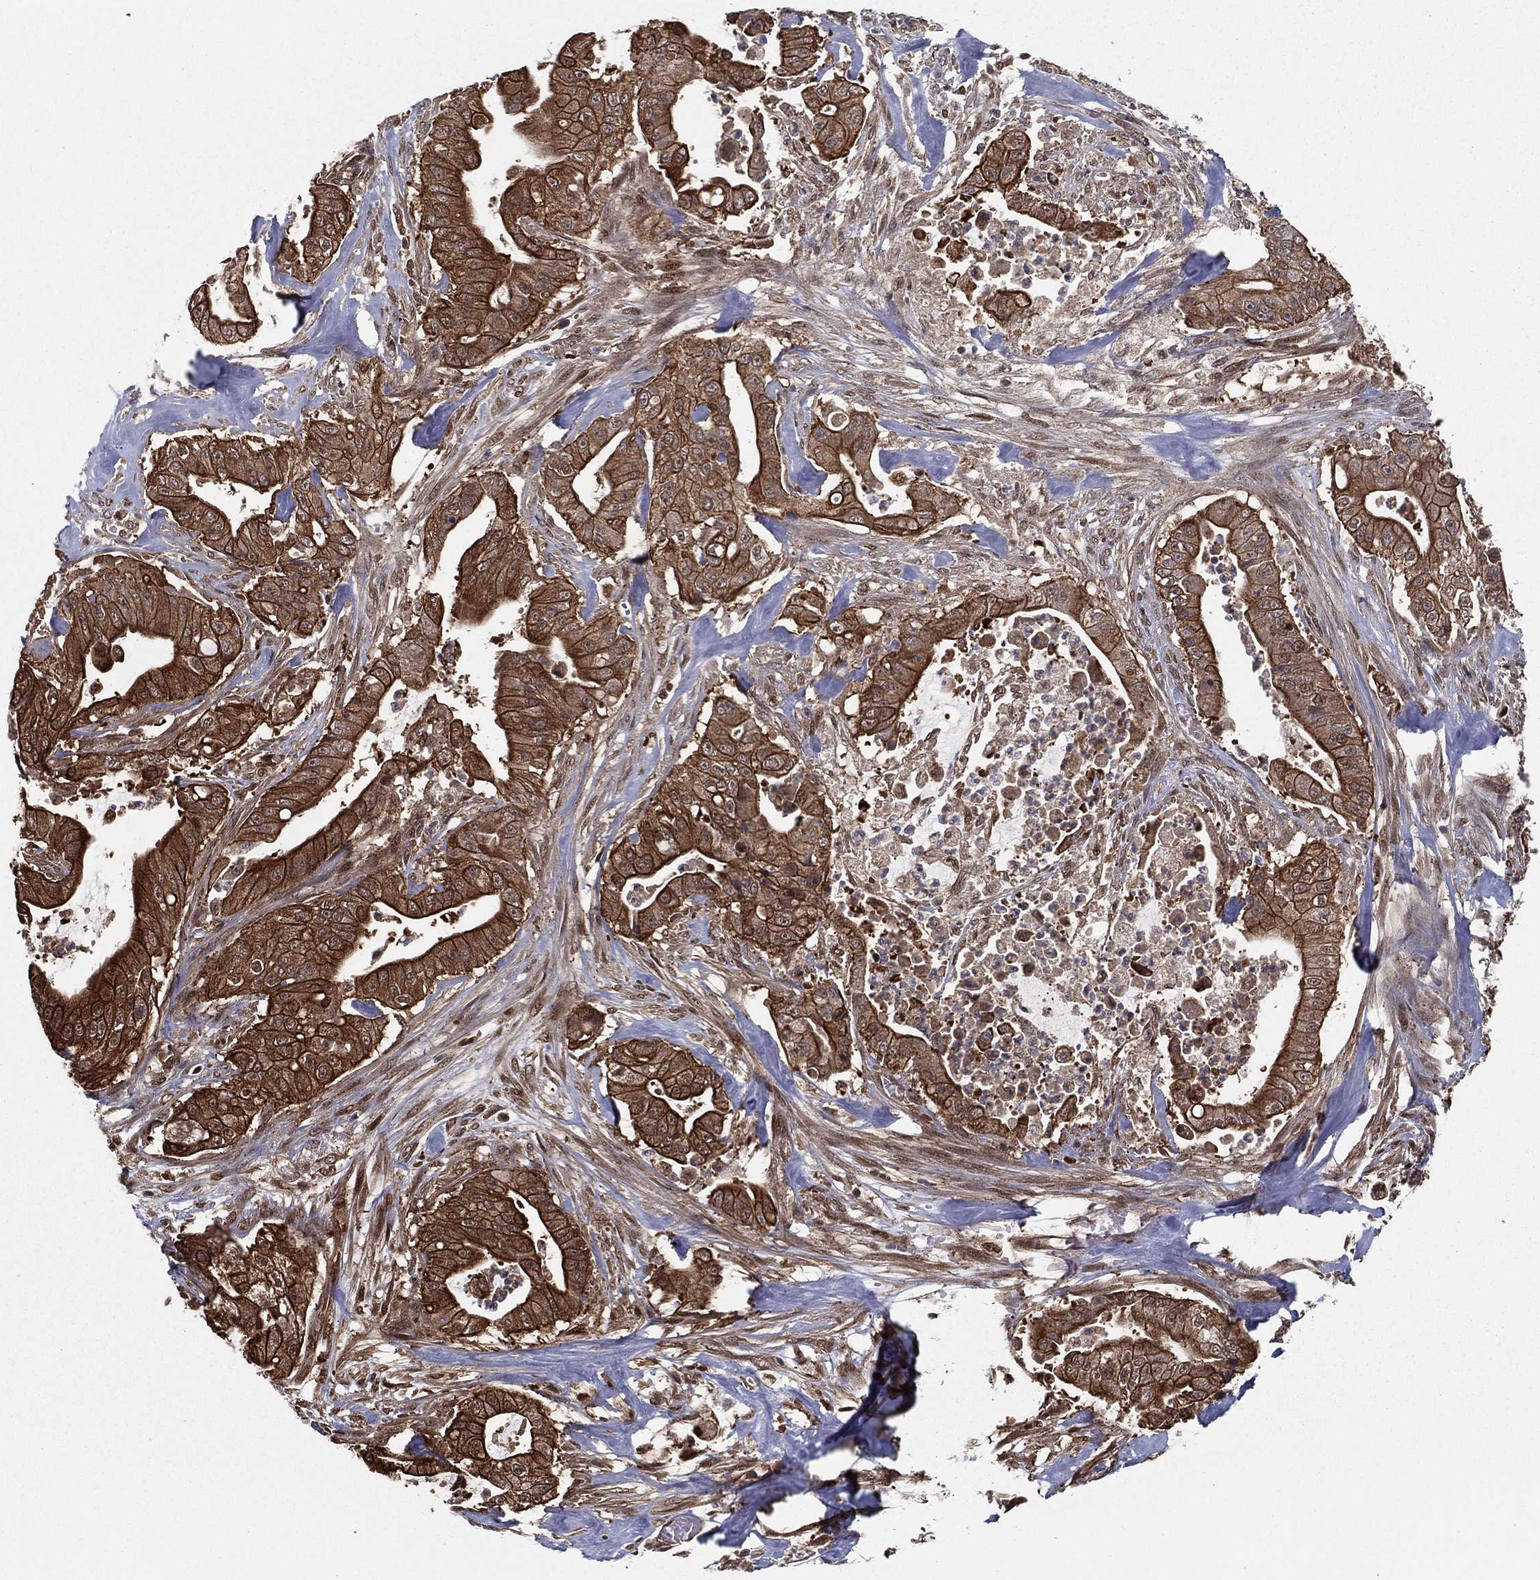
{"staining": {"intensity": "strong", "quantity": ">75%", "location": "cytoplasmic/membranous"}, "tissue": "pancreatic cancer", "cell_type": "Tumor cells", "image_type": "cancer", "snomed": [{"axis": "morphology", "description": "Normal tissue, NOS"}, {"axis": "morphology", "description": "Inflammation, NOS"}, {"axis": "morphology", "description": "Adenocarcinoma, NOS"}, {"axis": "topography", "description": "Pancreas"}], "caption": "Pancreatic adenocarcinoma stained for a protein demonstrates strong cytoplasmic/membranous positivity in tumor cells.", "gene": "SLC6A6", "patient": {"sex": "male", "age": 57}}